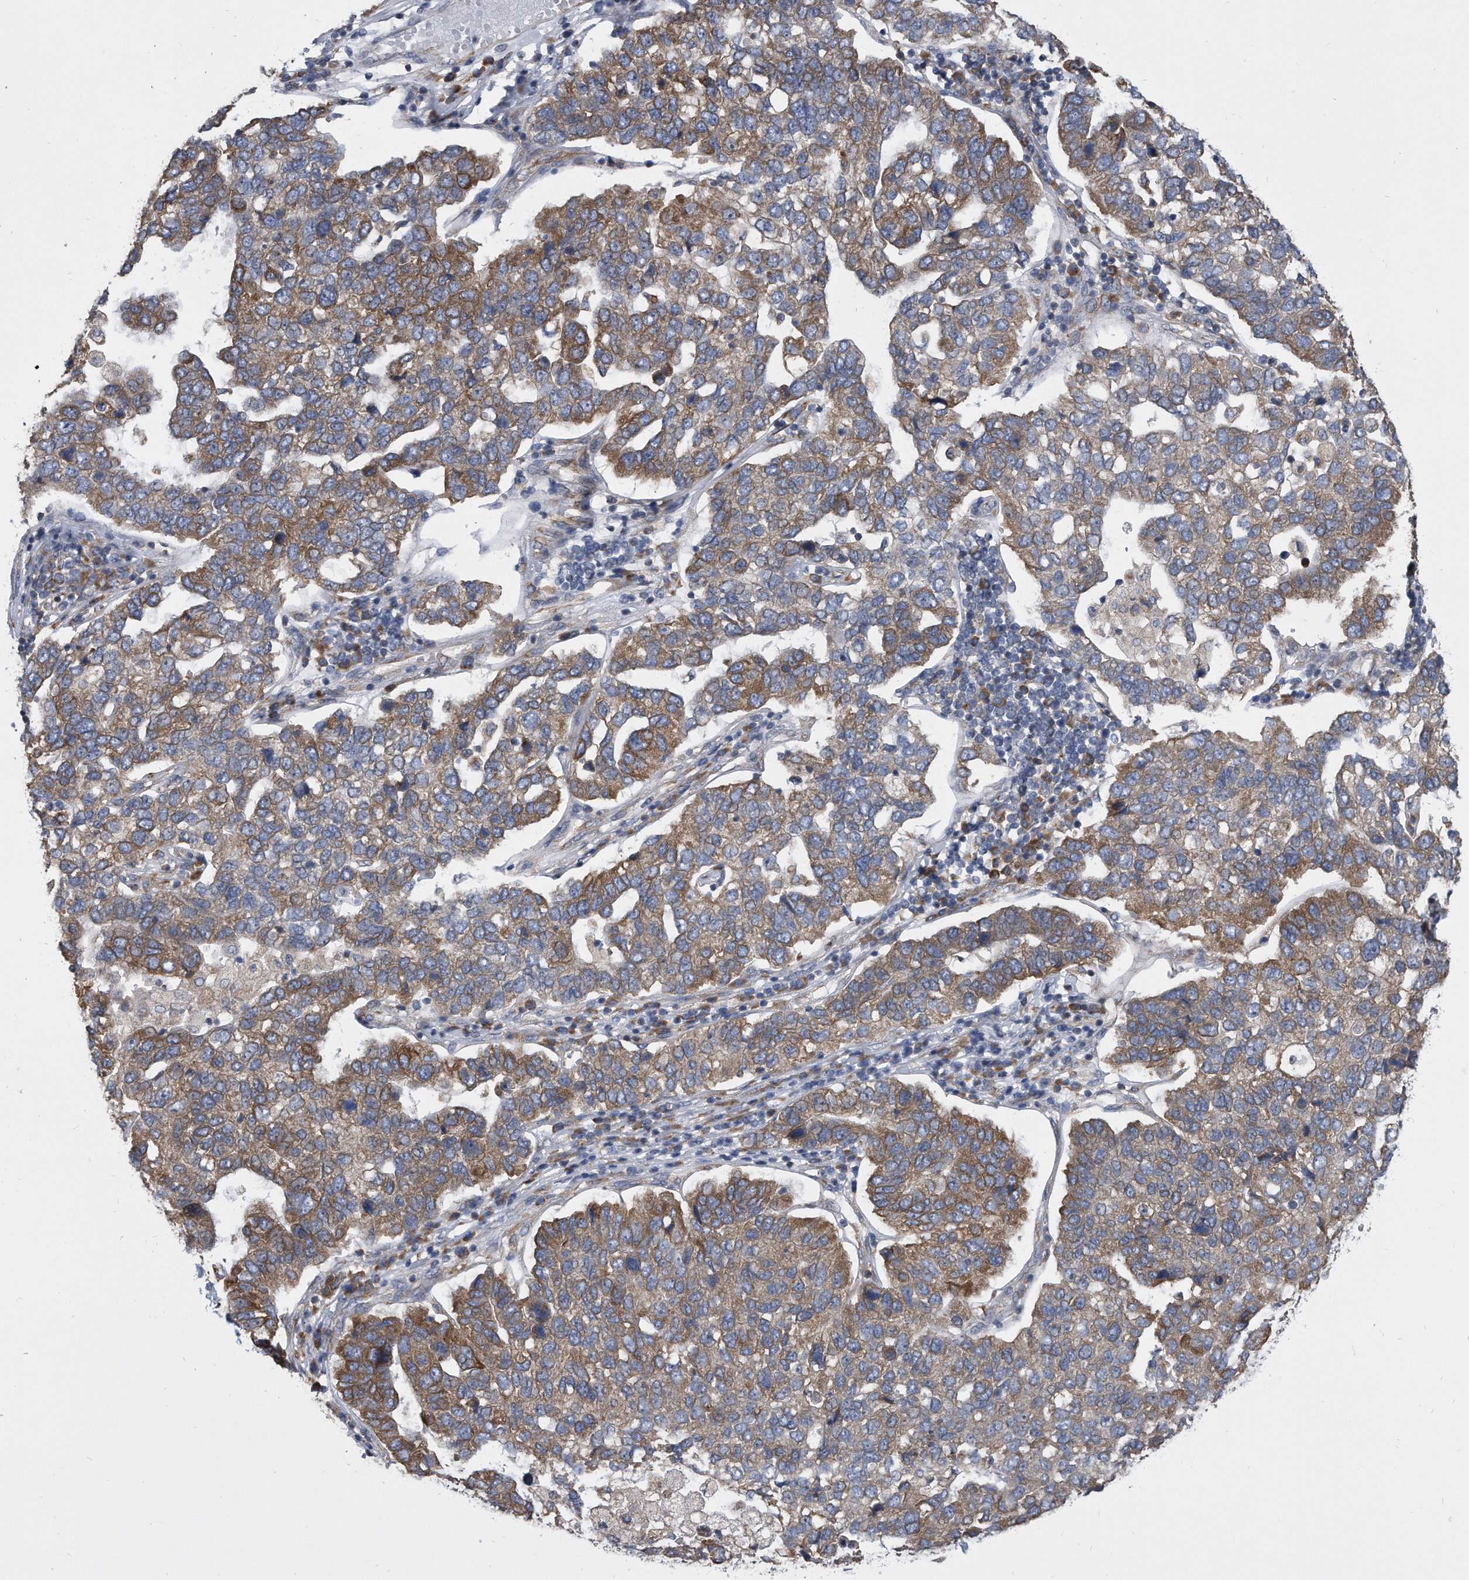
{"staining": {"intensity": "moderate", "quantity": ">75%", "location": "cytoplasmic/membranous"}, "tissue": "pancreatic cancer", "cell_type": "Tumor cells", "image_type": "cancer", "snomed": [{"axis": "morphology", "description": "Adenocarcinoma, NOS"}, {"axis": "topography", "description": "Pancreas"}], "caption": "The immunohistochemical stain shows moderate cytoplasmic/membranous positivity in tumor cells of pancreatic cancer tissue. (DAB (3,3'-diaminobenzidine) IHC with brightfield microscopy, high magnification).", "gene": "CCDC47", "patient": {"sex": "female", "age": 61}}